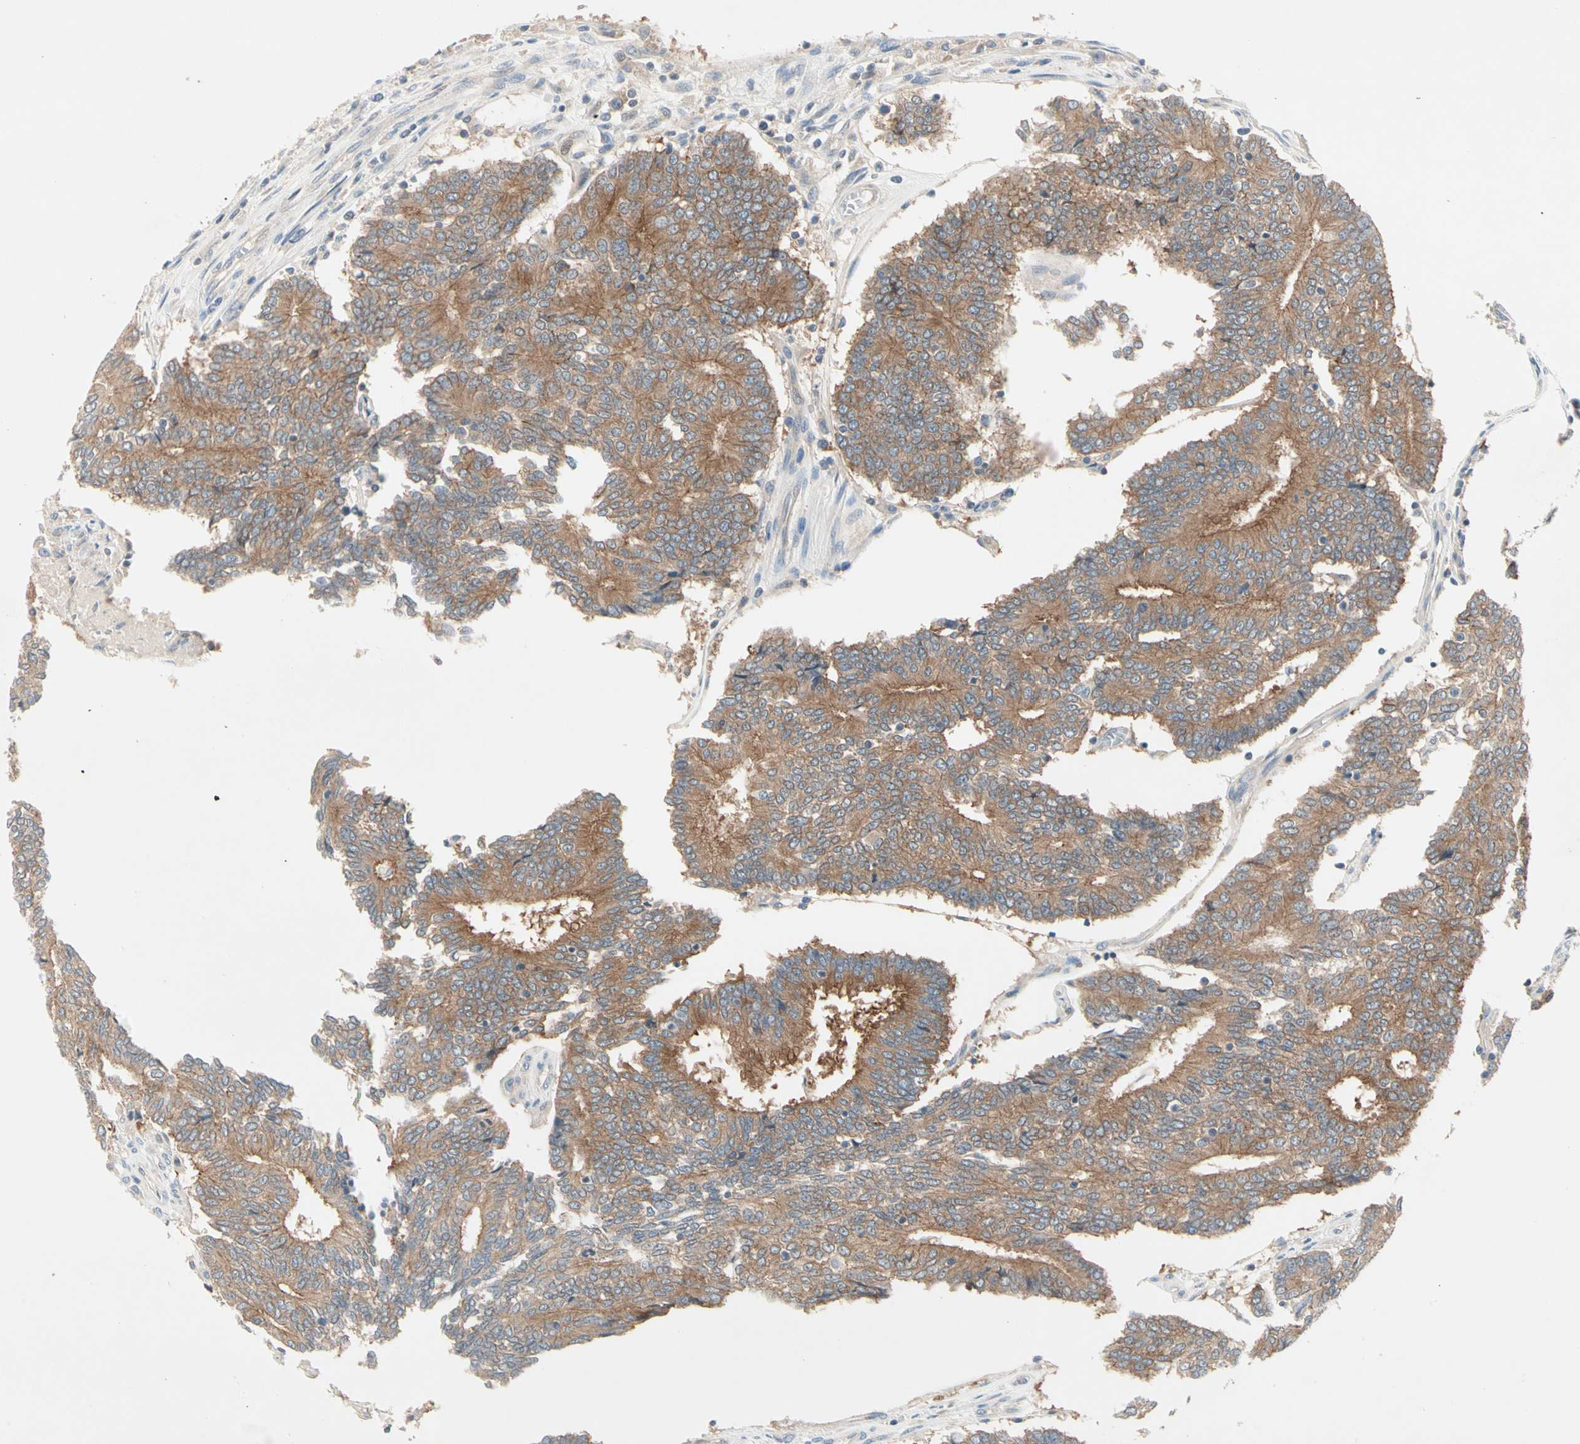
{"staining": {"intensity": "moderate", "quantity": ">75%", "location": "cytoplasmic/membranous"}, "tissue": "prostate cancer", "cell_type": "Tumor cells", "image_type": "cancer", "snomed": [{"axis": "morphology", "description": "Adenocarcinoma, High grade"}, {"axis": "topography", "description": "Prostate"}], "caption": "Immunohistochemistry (IHC) image of neoplastic tissue: human adenocarcinoma (high-grade) (prostate) stained using immunohistochemistry displays medium levels of moderate protein expression localized specifically in the cytoplasmic/membranous of tumor cells, appearing as a cytoplasmic/membranous brown color.", "gene": "IL1R1", "patient": {"sex": "male", "age": 55}}